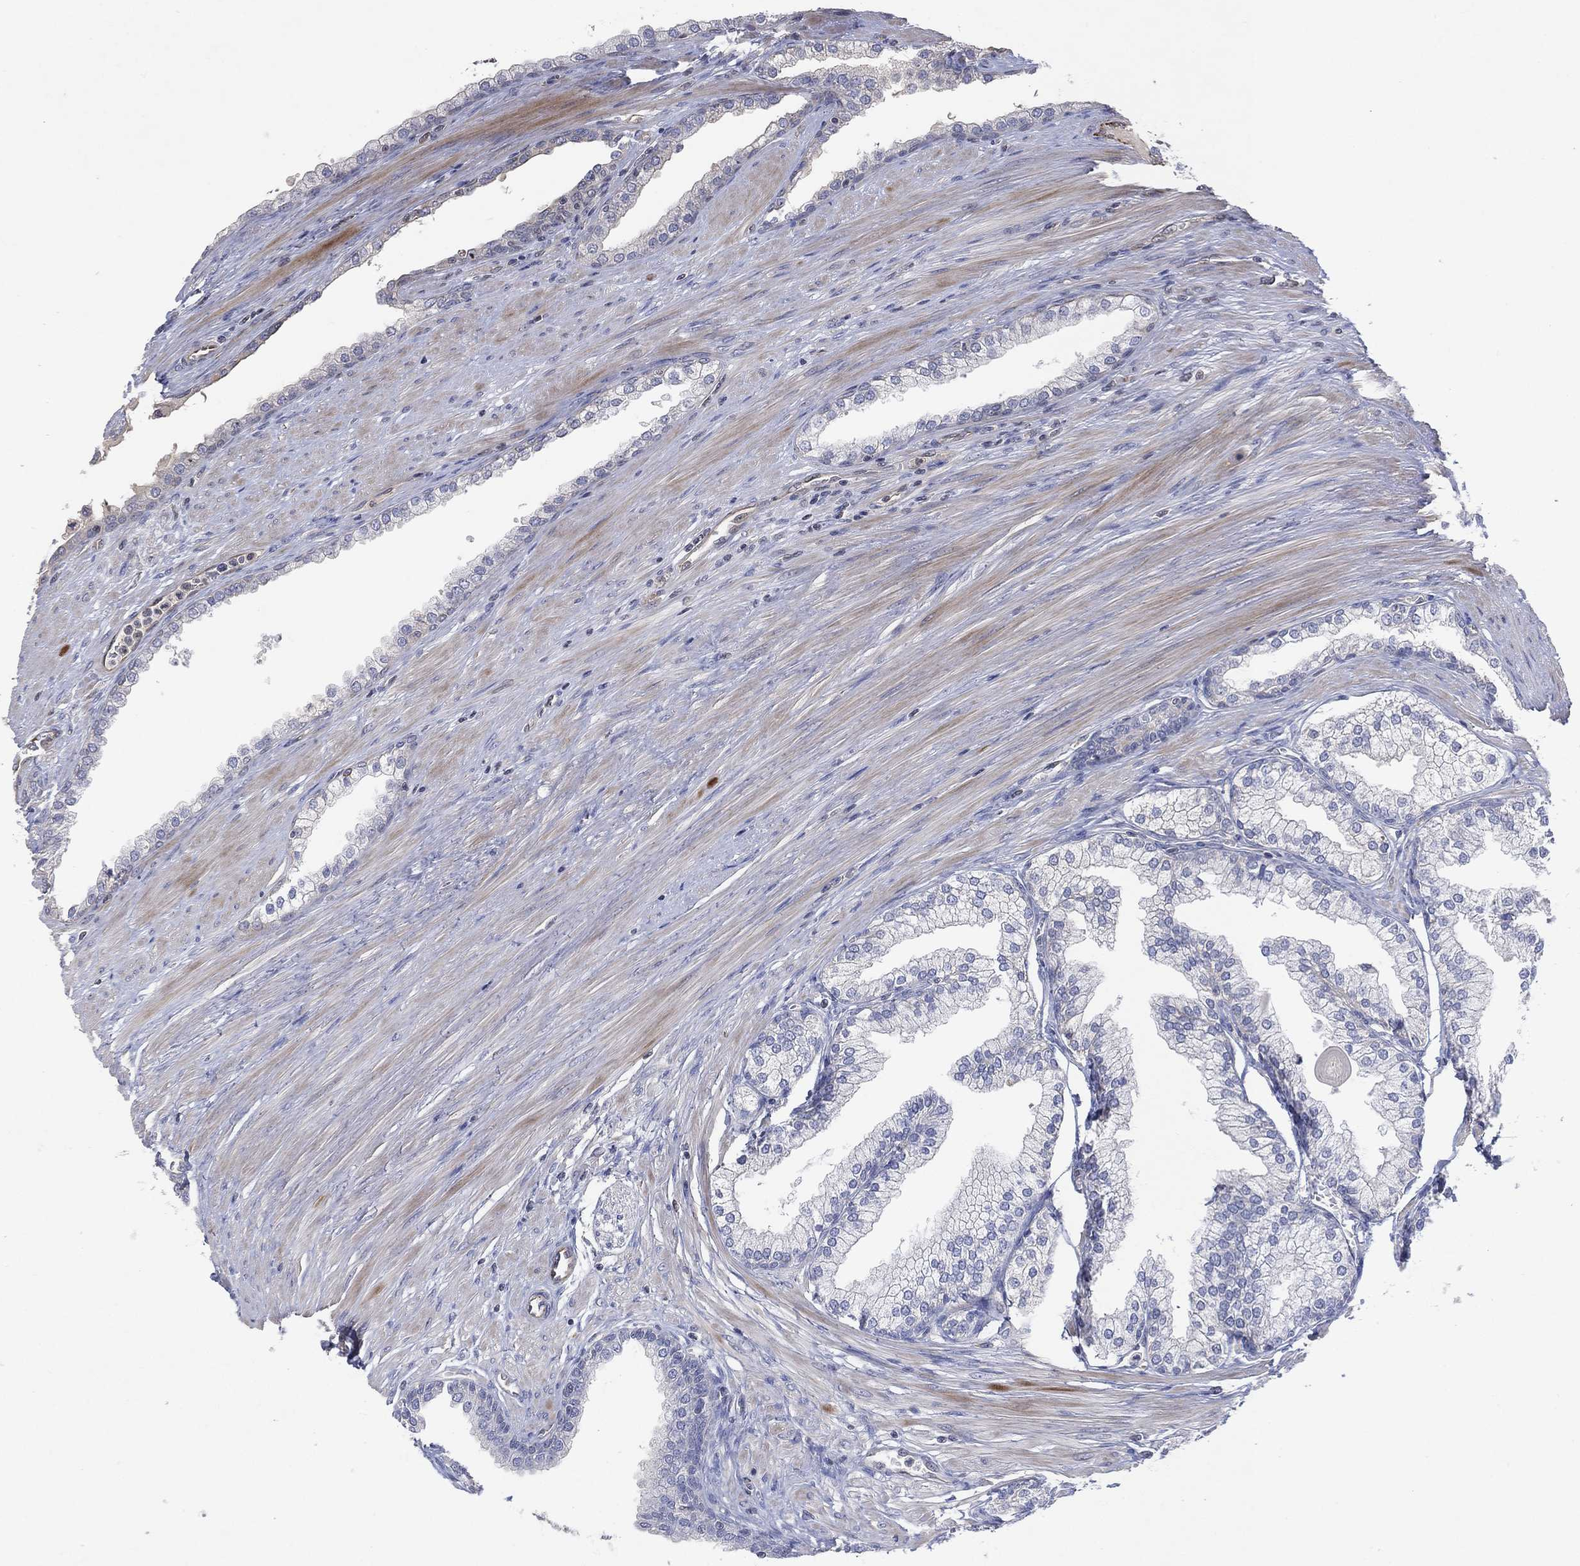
{"staining": {"intensity": "negative", "quantity": "none", "location": "none"}, "tissue": "prostate cancer", "cell_type": "Tumor cells", "image_type": "cancer", "snomed": [{"axis": "morphology", "description": "Adenocarcinoma, NOS"}, {"axis": "topography", "description": "Prostate"}], "caption": "IHC micrograph of human adenocarcinoma (prostate) stained for a protein (brown), which reveals no expression in tumor cells.", "gene": "FLI1", "patient": {"sex": "male", "age": 67}}